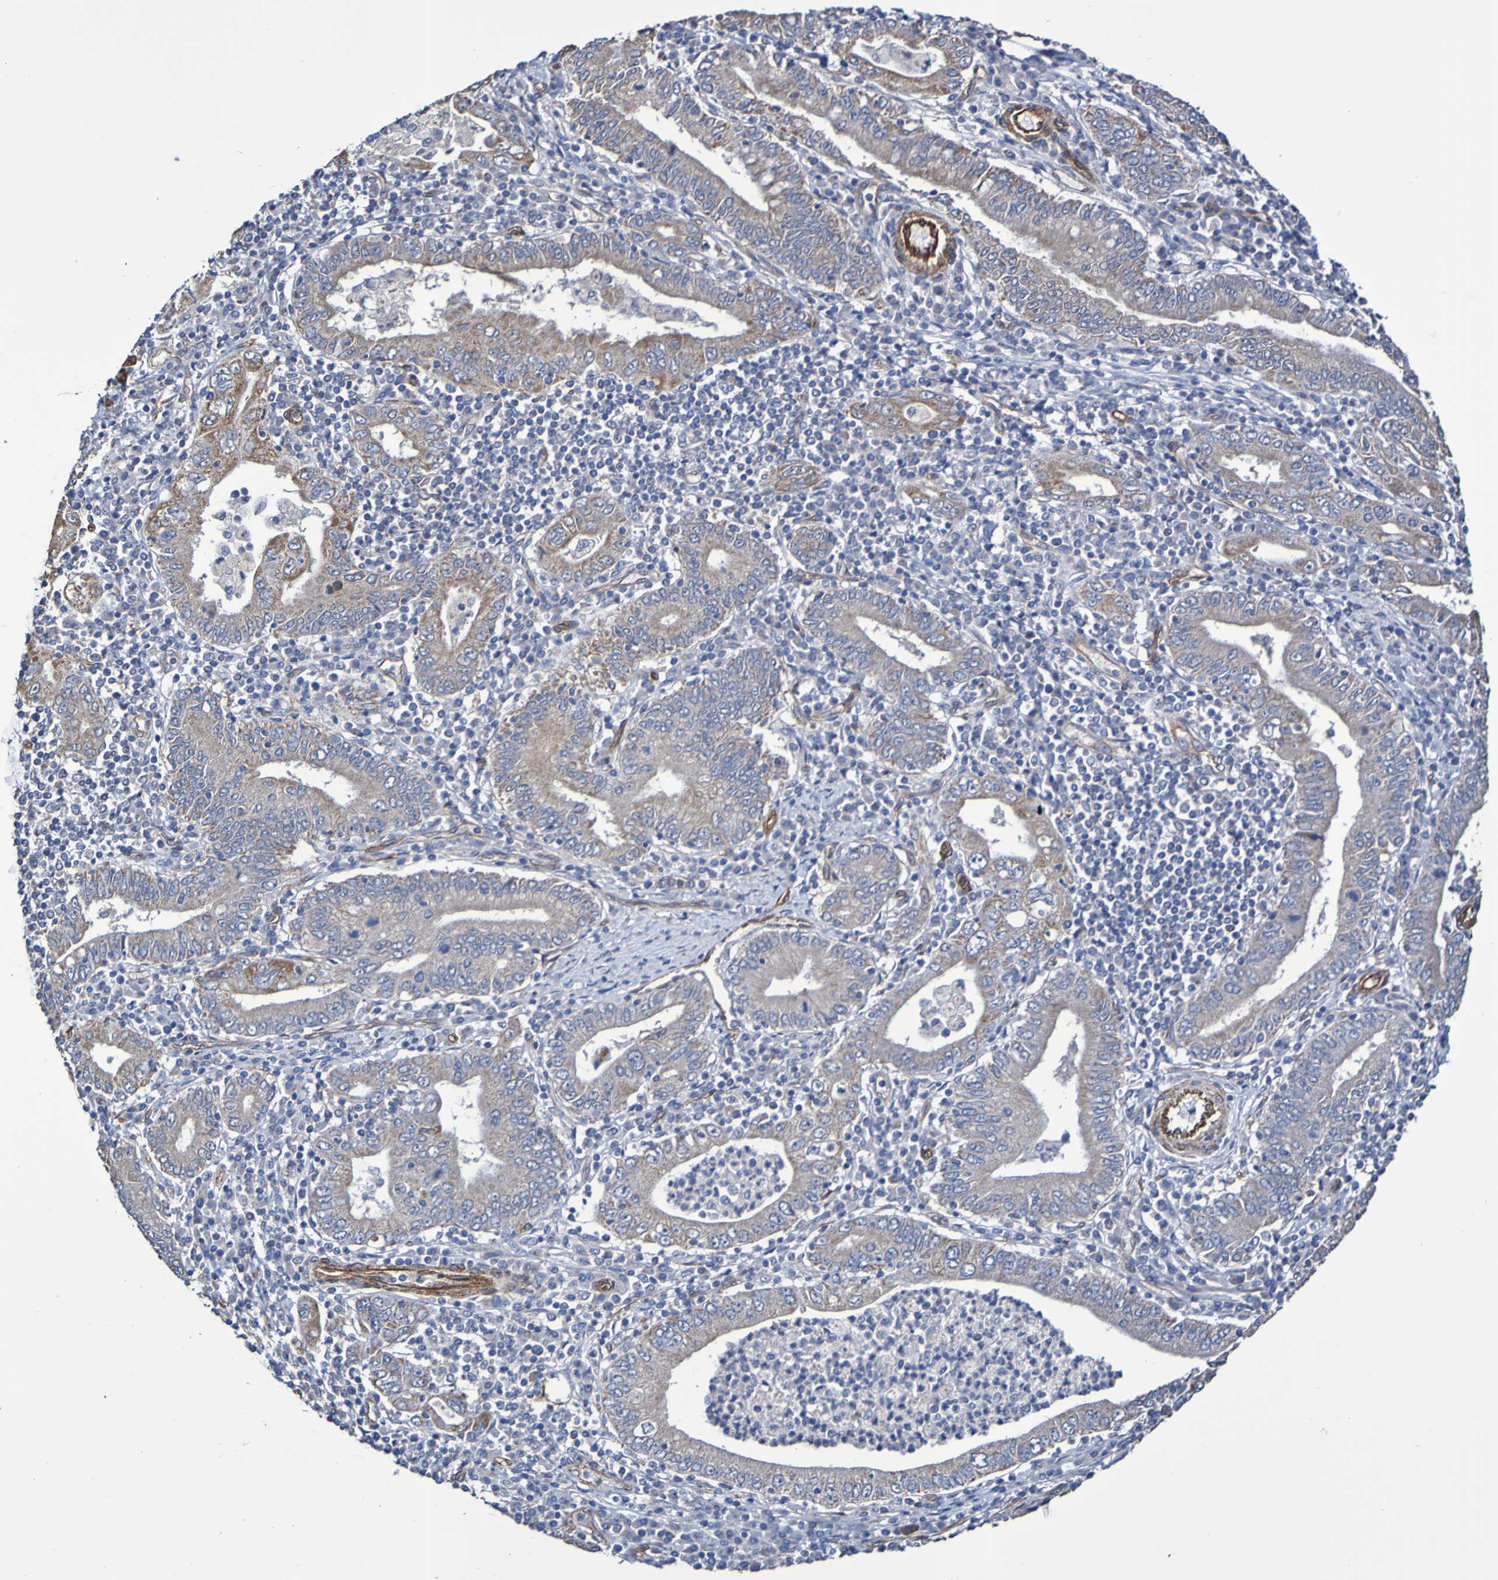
{"staining": {"intensity": "weak", "quantity": ">75%", "location": "cytoplasmic/membranous"}, "tissue": "stomach cancer", "cell_type": "Tumor cells", "image_type": "cancer", "snomed": [{"axis": "morphology", "description": "Normal tissue, NOS"}, {"axis": "morphology", "description": "Adenocarcinoma, NOS"}, {"axis": "topography", "description": "Esophagus"}, {"axis": "topography", "description": "Stomach, upper"}, {"axis": "topography", "description": "Peripheral nerve tissue"}], "caption": "Tumor cells reveal low levels of weak cytoplasmic/membranous positivity in approximately >75% of cells in human stomach cancer.", "gene": "ELMOD3", "patient": {"sex": "male", "age": 62}}